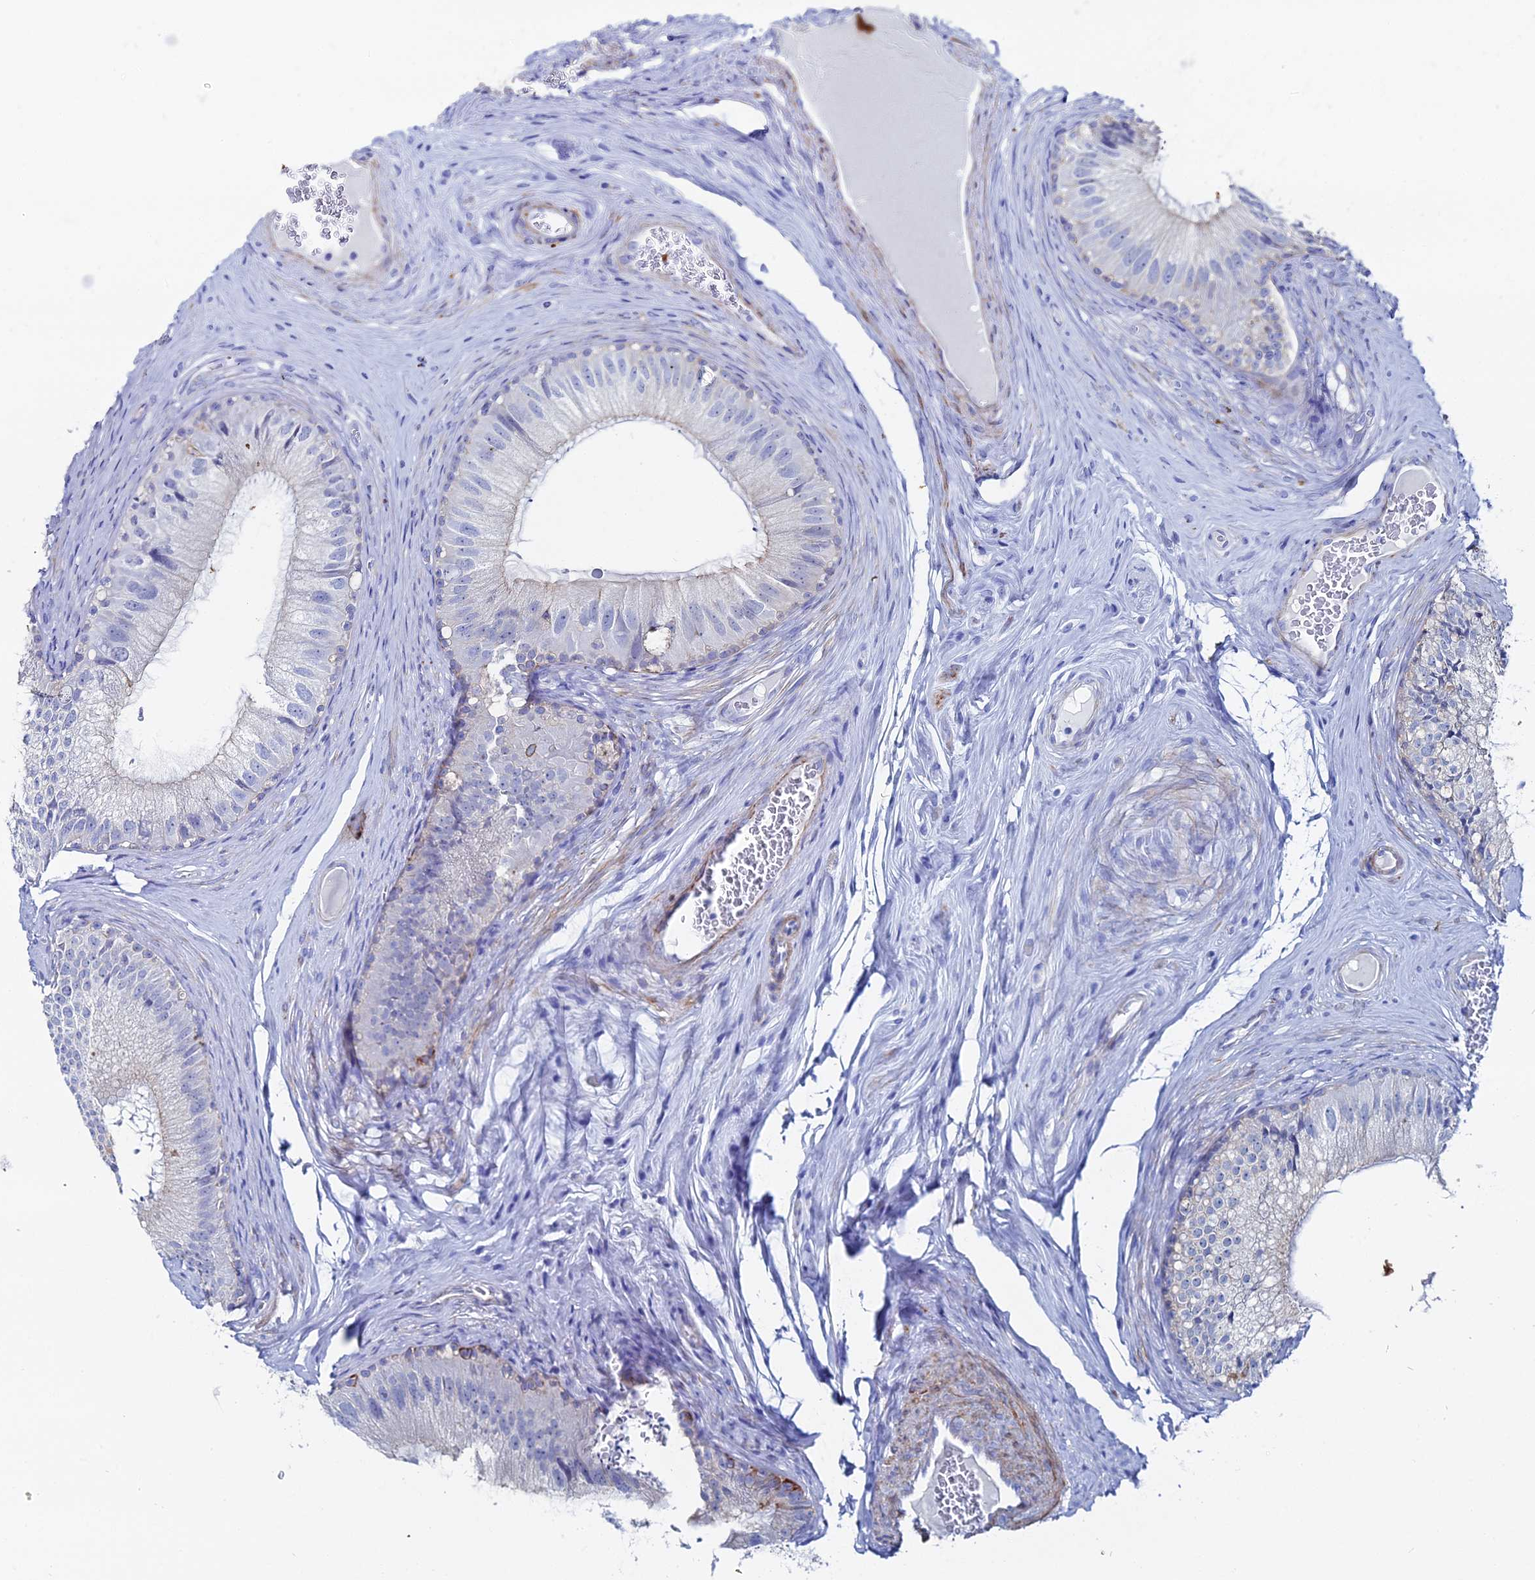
{"staining": {"intensity": "moderate", "quantity": "<25%", "location": "cytoplasmic/membranous"}, "tissue": "epididymis", "cell_type": "Glandular cells", "image_type": "normal", "snomed": [{"axis": "morphology", "description": "Normal tissue, NOS"}, {"axis": "topography", "description": "Epididymis"}], "caption": "Moderate cytoplasmic/membranous expression for a protein is seen in about <25% of glandular cells of normal epididymis using IHC.", "gene": "DHX34", "patient": {"sex": "male", "age": 46}}